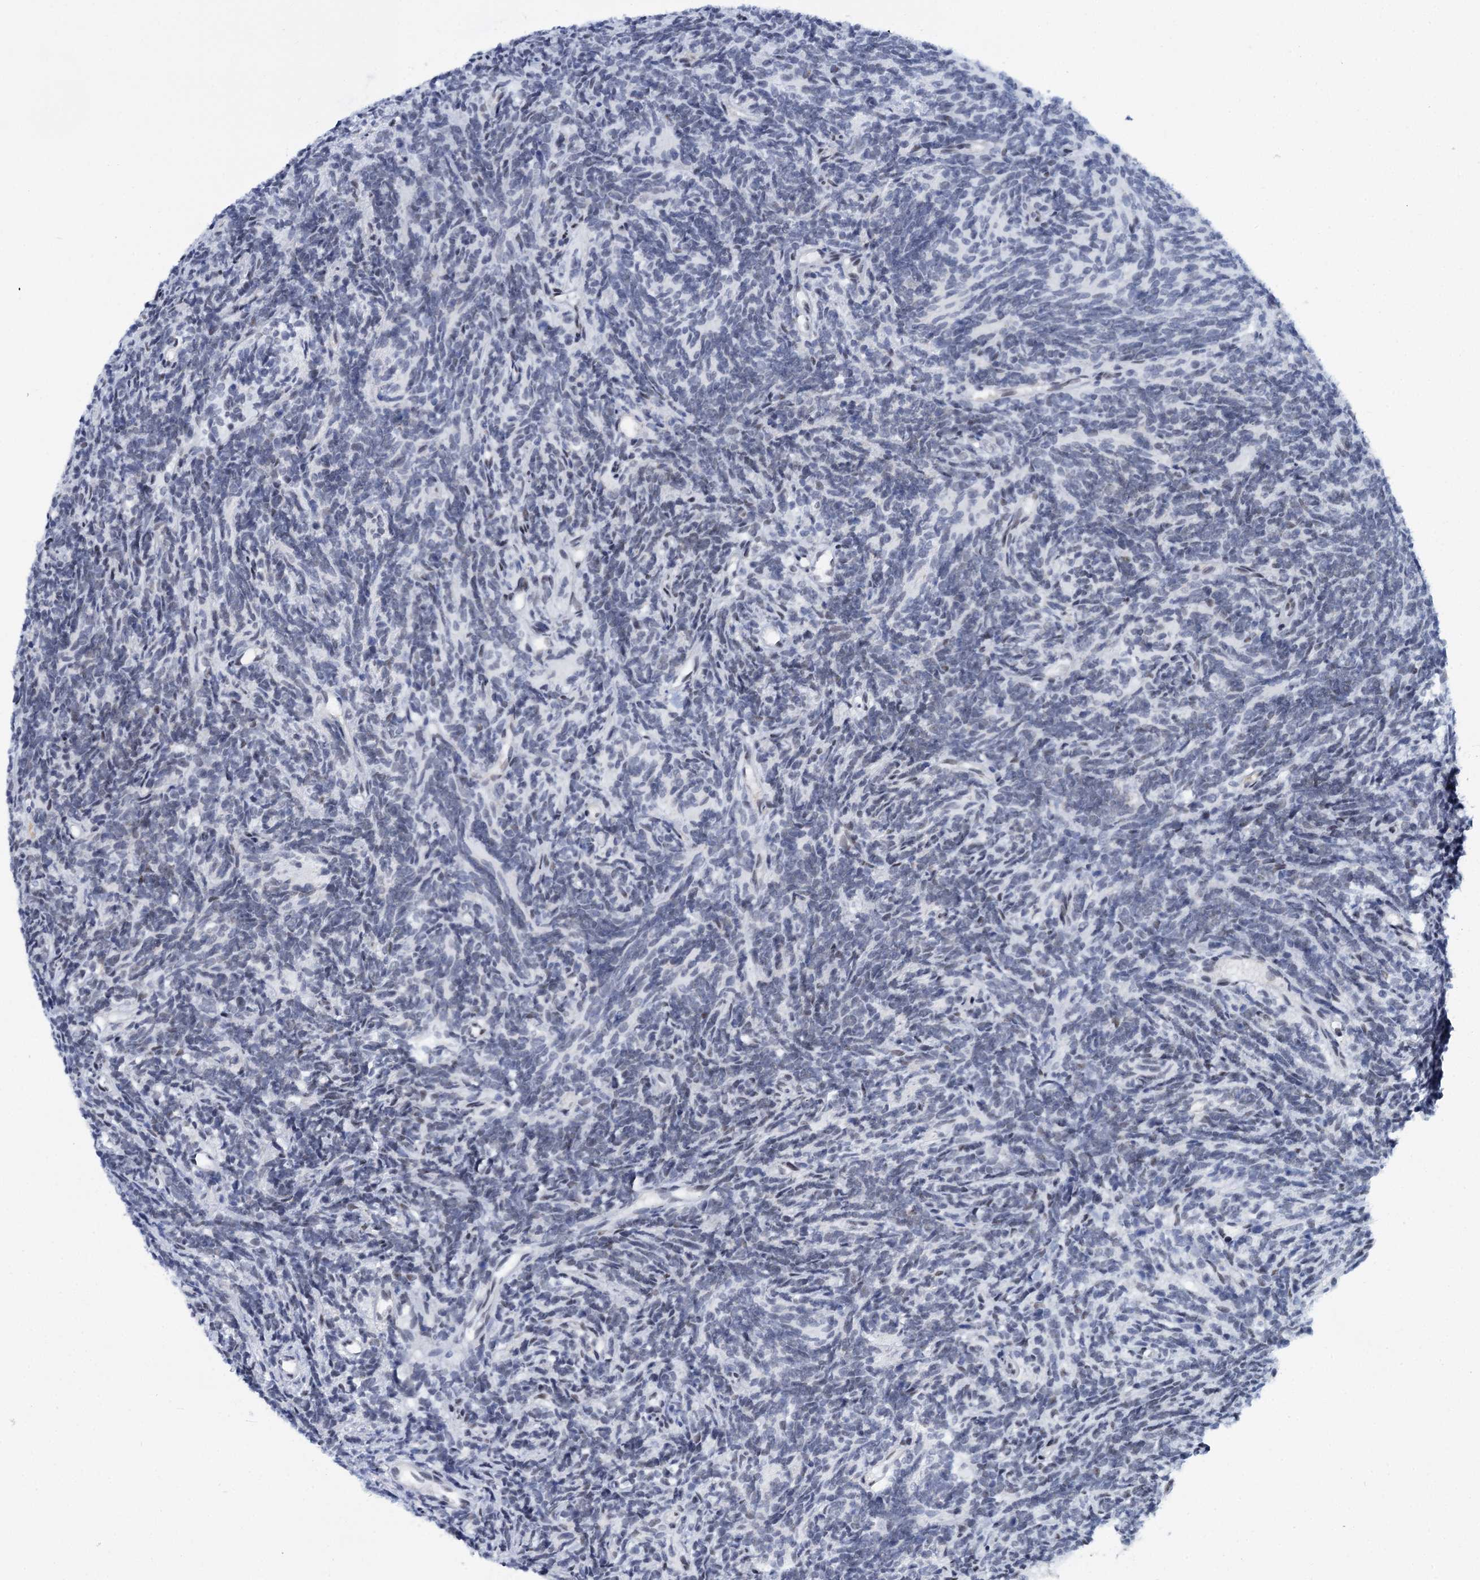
{"staining": {"intensity": "negative", "quantity": "none", "location": "none"}, "tissue": "glioma", "cell_type": "Tumor cells", "image_type": "cancer", "snomed": [{"axis": "morphology", "description": "Glioma, malignant, Low grade"}, {"axis": "topography", "description": "Brain"}], "caption": "This is an immunohistochemistry (IHC) image of glioma. There is no staining in tumor cells.", "gene": "SREK1", "patient": {"sex": "female", "age": 1}}